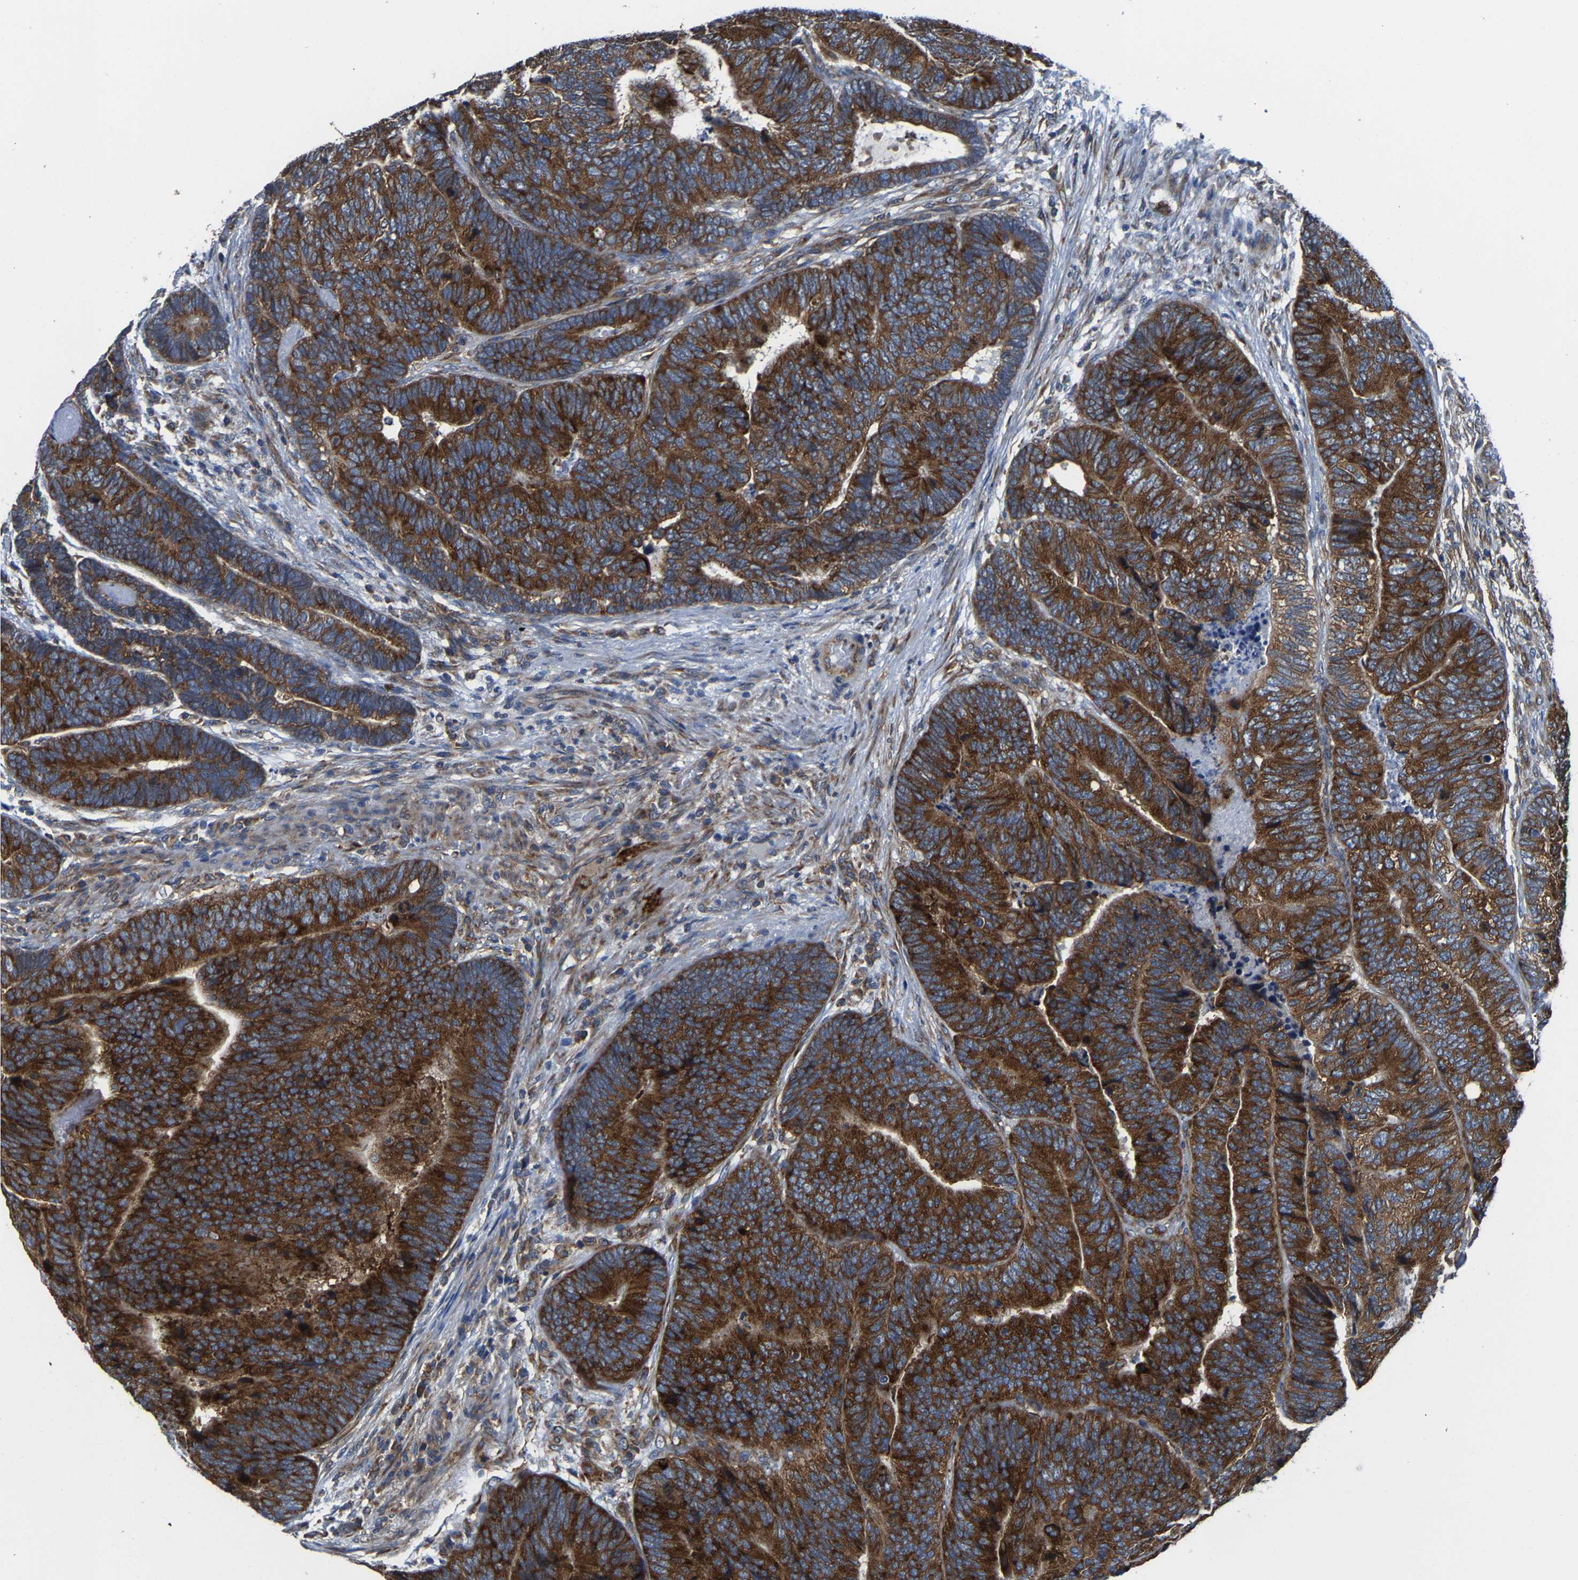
{"staining": {"intensity": "strong", "quantity": ">75%", "location": "cytoplasmic/membranous"}, "tissue": "colorectal cancer", "cell_type": "Tumor cells", "image_type": "cancer", "snomed": [{"axis": "morphology", "description": "Adenocarcinoma, NOS"}, {"axis": "topography", "description": "Colon"}], "caption": "IHC photomicrograph of neoplastic tissue: adenocarcinoma (colorectal) stained using immunohistochemistry demonstrates high levels of strong protein expression localized specifically in the cytoplasmic/membranous of tumor cells, appearing as a cytoplasmic/membranous brown color.", "gene": "G3BP2", "patient": {"sex": "female", "age": 67}}